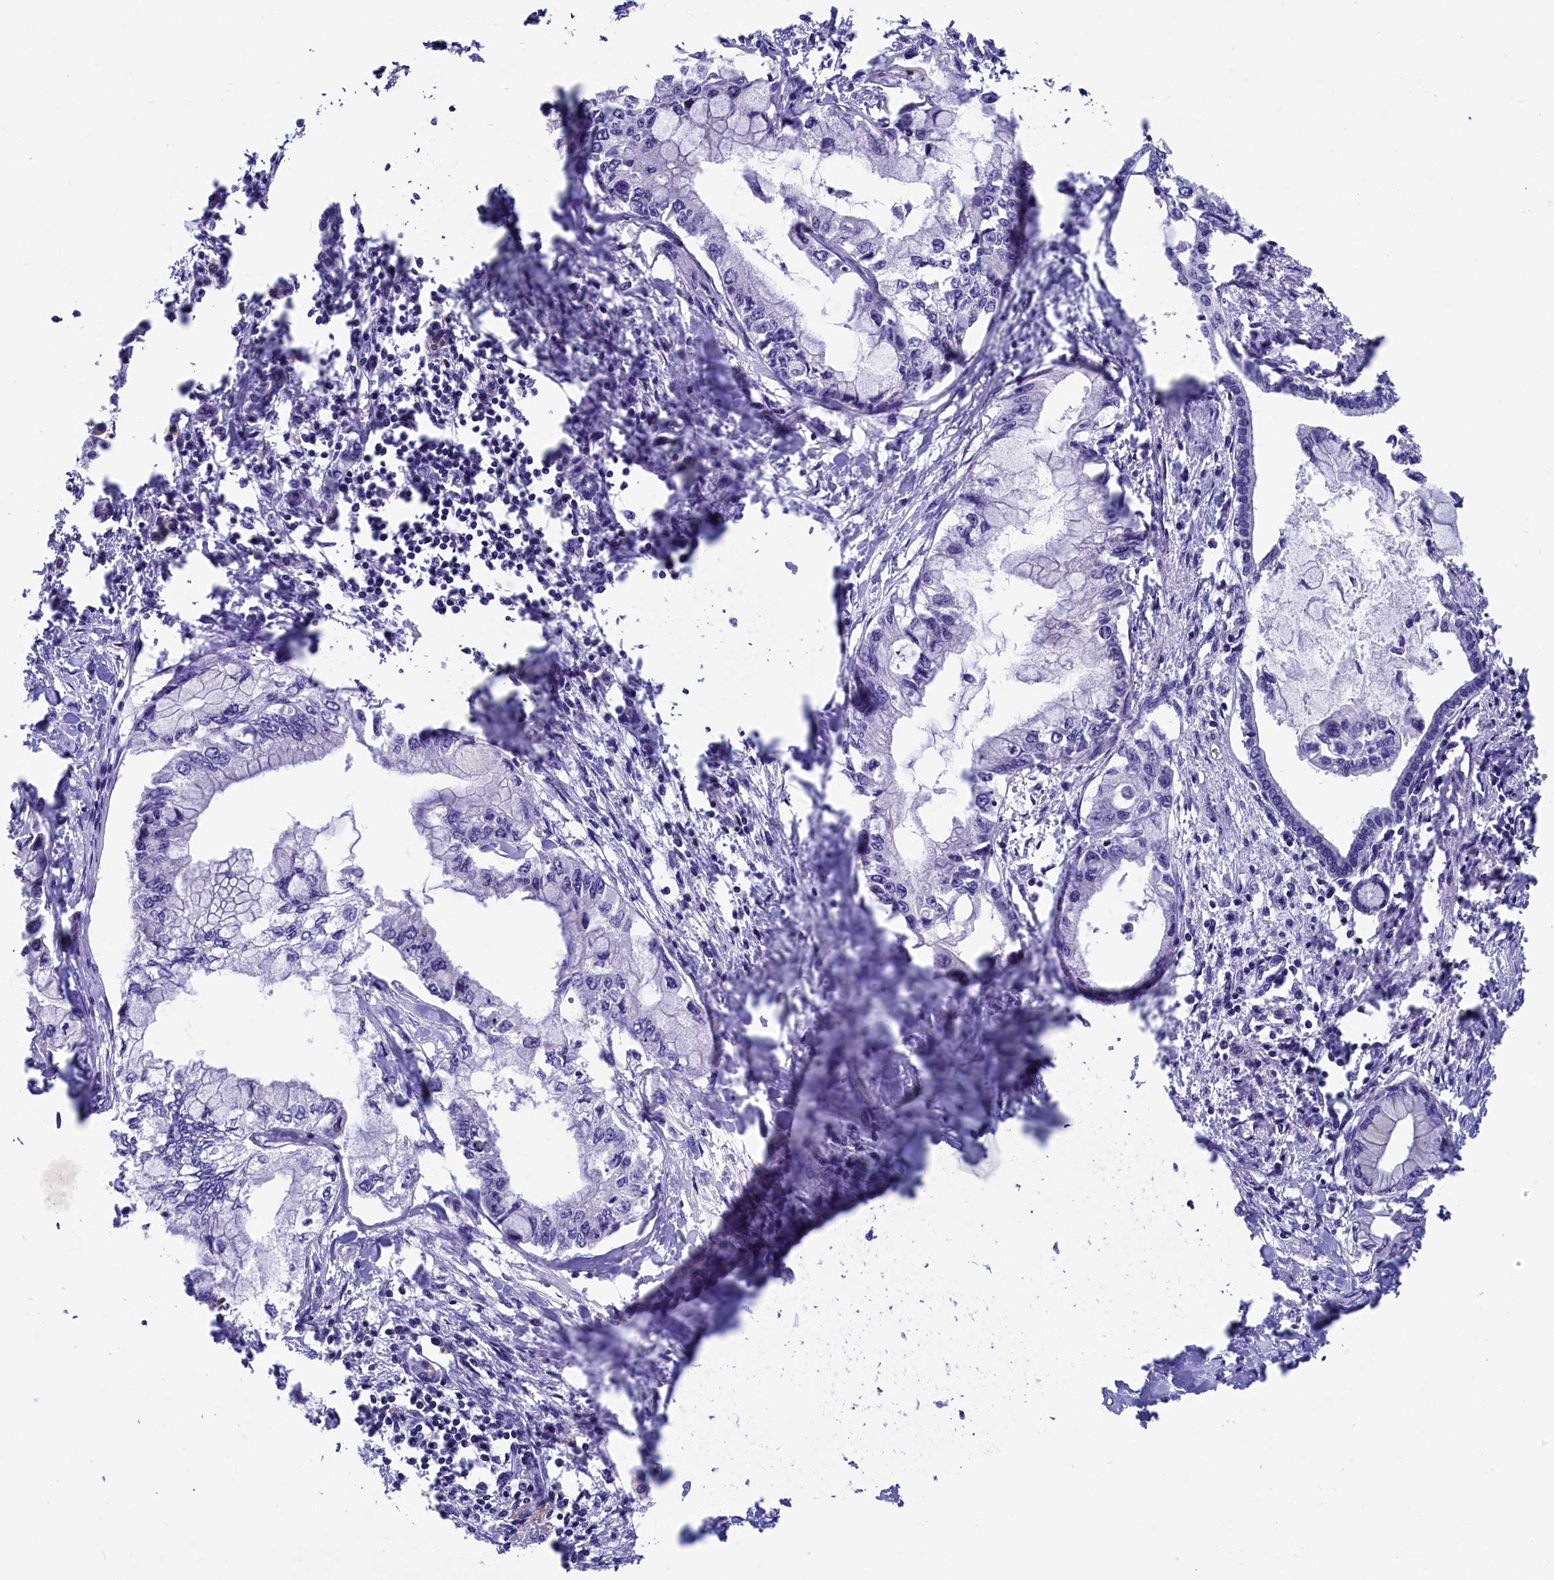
{"staining": {"intensity": "negative", "quantity": "none", "location": "none"}, "tissue": "pancreatic cancer", "cell_type": "Tumor cells", "image_type": "cancer", "snomed": [{"axis": "morphology", "description": "Adenocarcinoma, NOS"}, {"axis": "topography", "description": "Pancreas"}], "caption": "This is an immunohistochemistry histopathology image of pancreatic cancer. There is no expression in tumor cells.", "gene": "SLC39A6", "patient": {"sex": "male", "age": 48}}